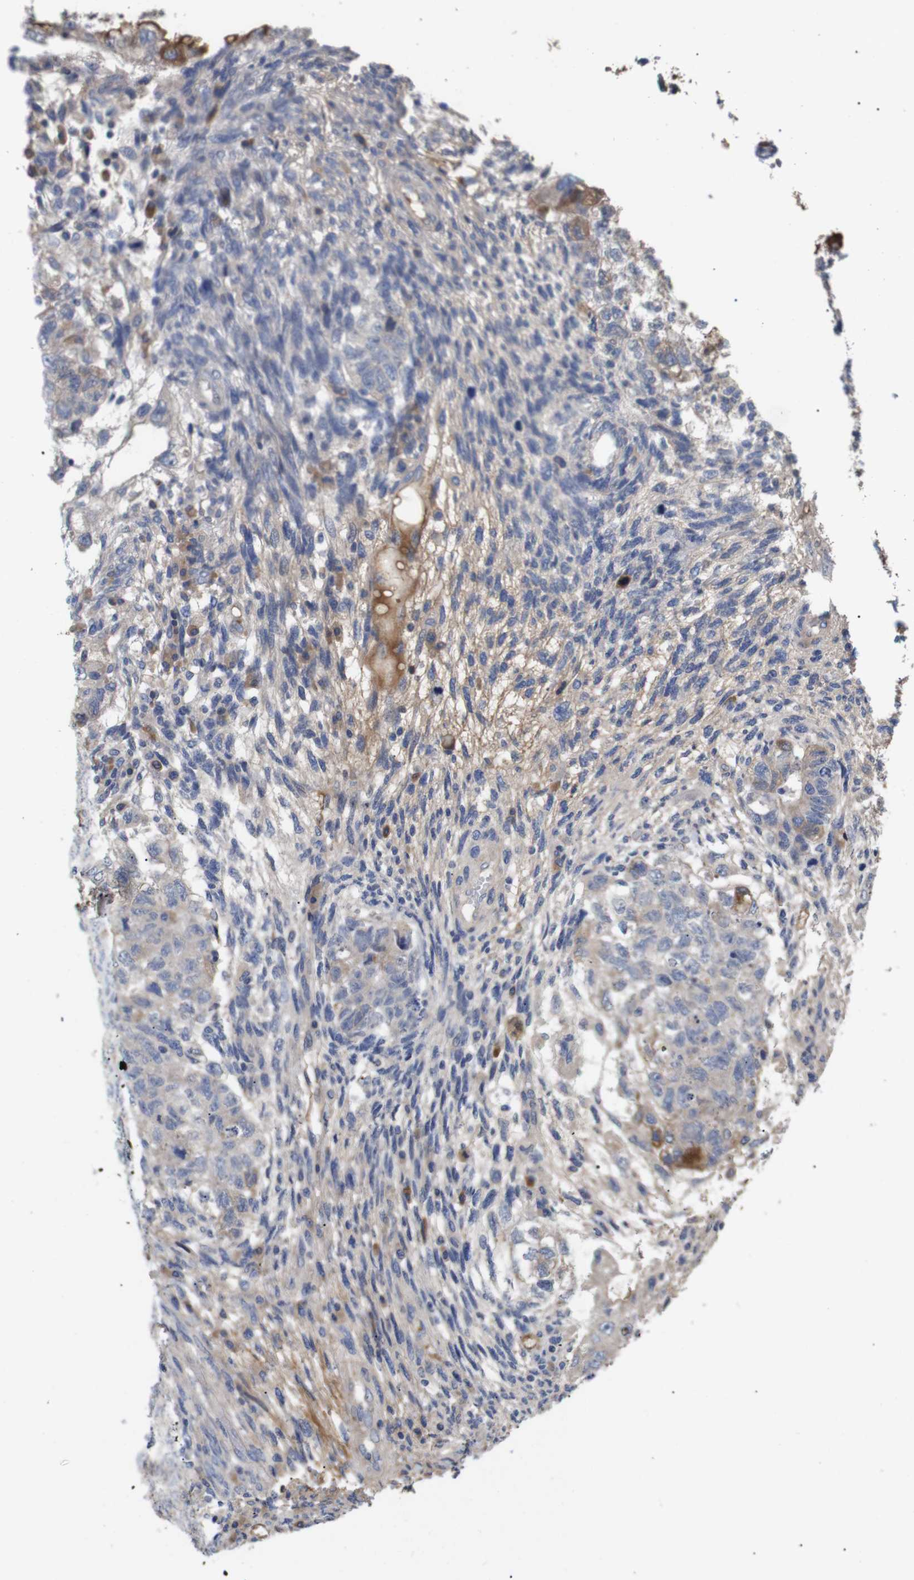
{"staining": {"intensity": "moderate", "quantity": "<25%", "location": "cytoplasmic/membranous"}, "tissue": "testis cancer", "cell_type": "Tumor cells", "image_type": "cancer", "snomed": [{"axis": "morphology", "description": "Normal tissue, NOS"}, {"axis": "morphology", "description": "Carcinoma, Embryonal, NOS"}, {"axis": "topography", "description": "Testis"}], "caption": "This photomicrograph reveals IHC staining of human testis cancer, with low moderate cytoplasmic/membranous staining in about <25% of tumor cells.", "gene": "SPRY3", "patient": {"sex": "male", "age": 36}}